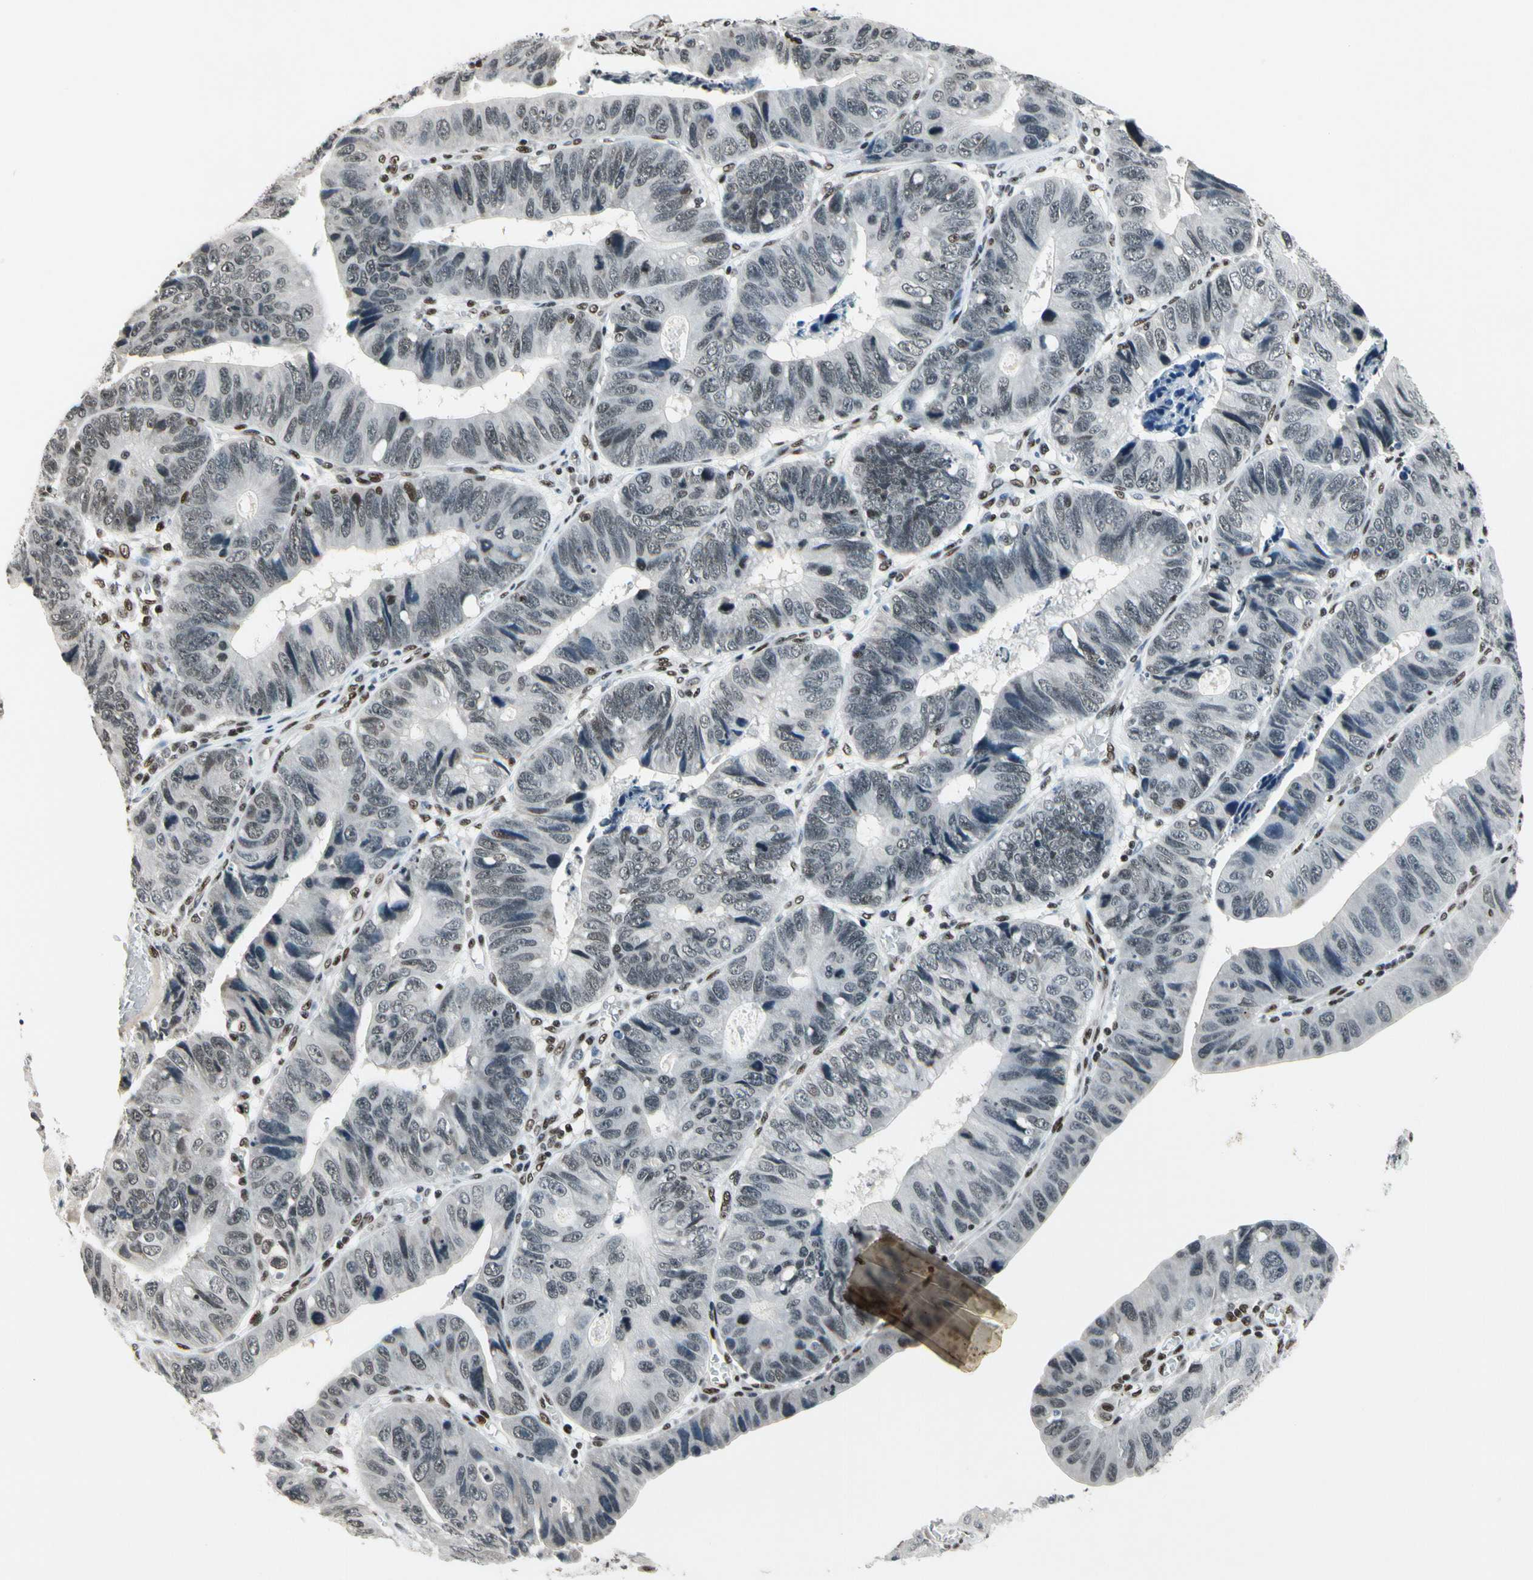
{"staining": {"intensity": "weak", "quantity": "25%-75%", "location": "nuclear"}, "tissue": "stomach cancer", "cell_type": "Tumor cells", "image_type": "cancer", "snomed": [{"axis": "morphology", "description": "Adenocarcinoma, NOS"}, {"axis": "topography", "description": "Stomach"}], "caption": "Stomach cancer stained with immunohistochemistry (IHC) demonstrates weak nuclear expression in approximately 25%-75% of tumor cells. (DAB = brown stain, brightfield microscopy at high magnification).", "gene": "RECQL", "patient": {"sex": "male", "age": 59}}